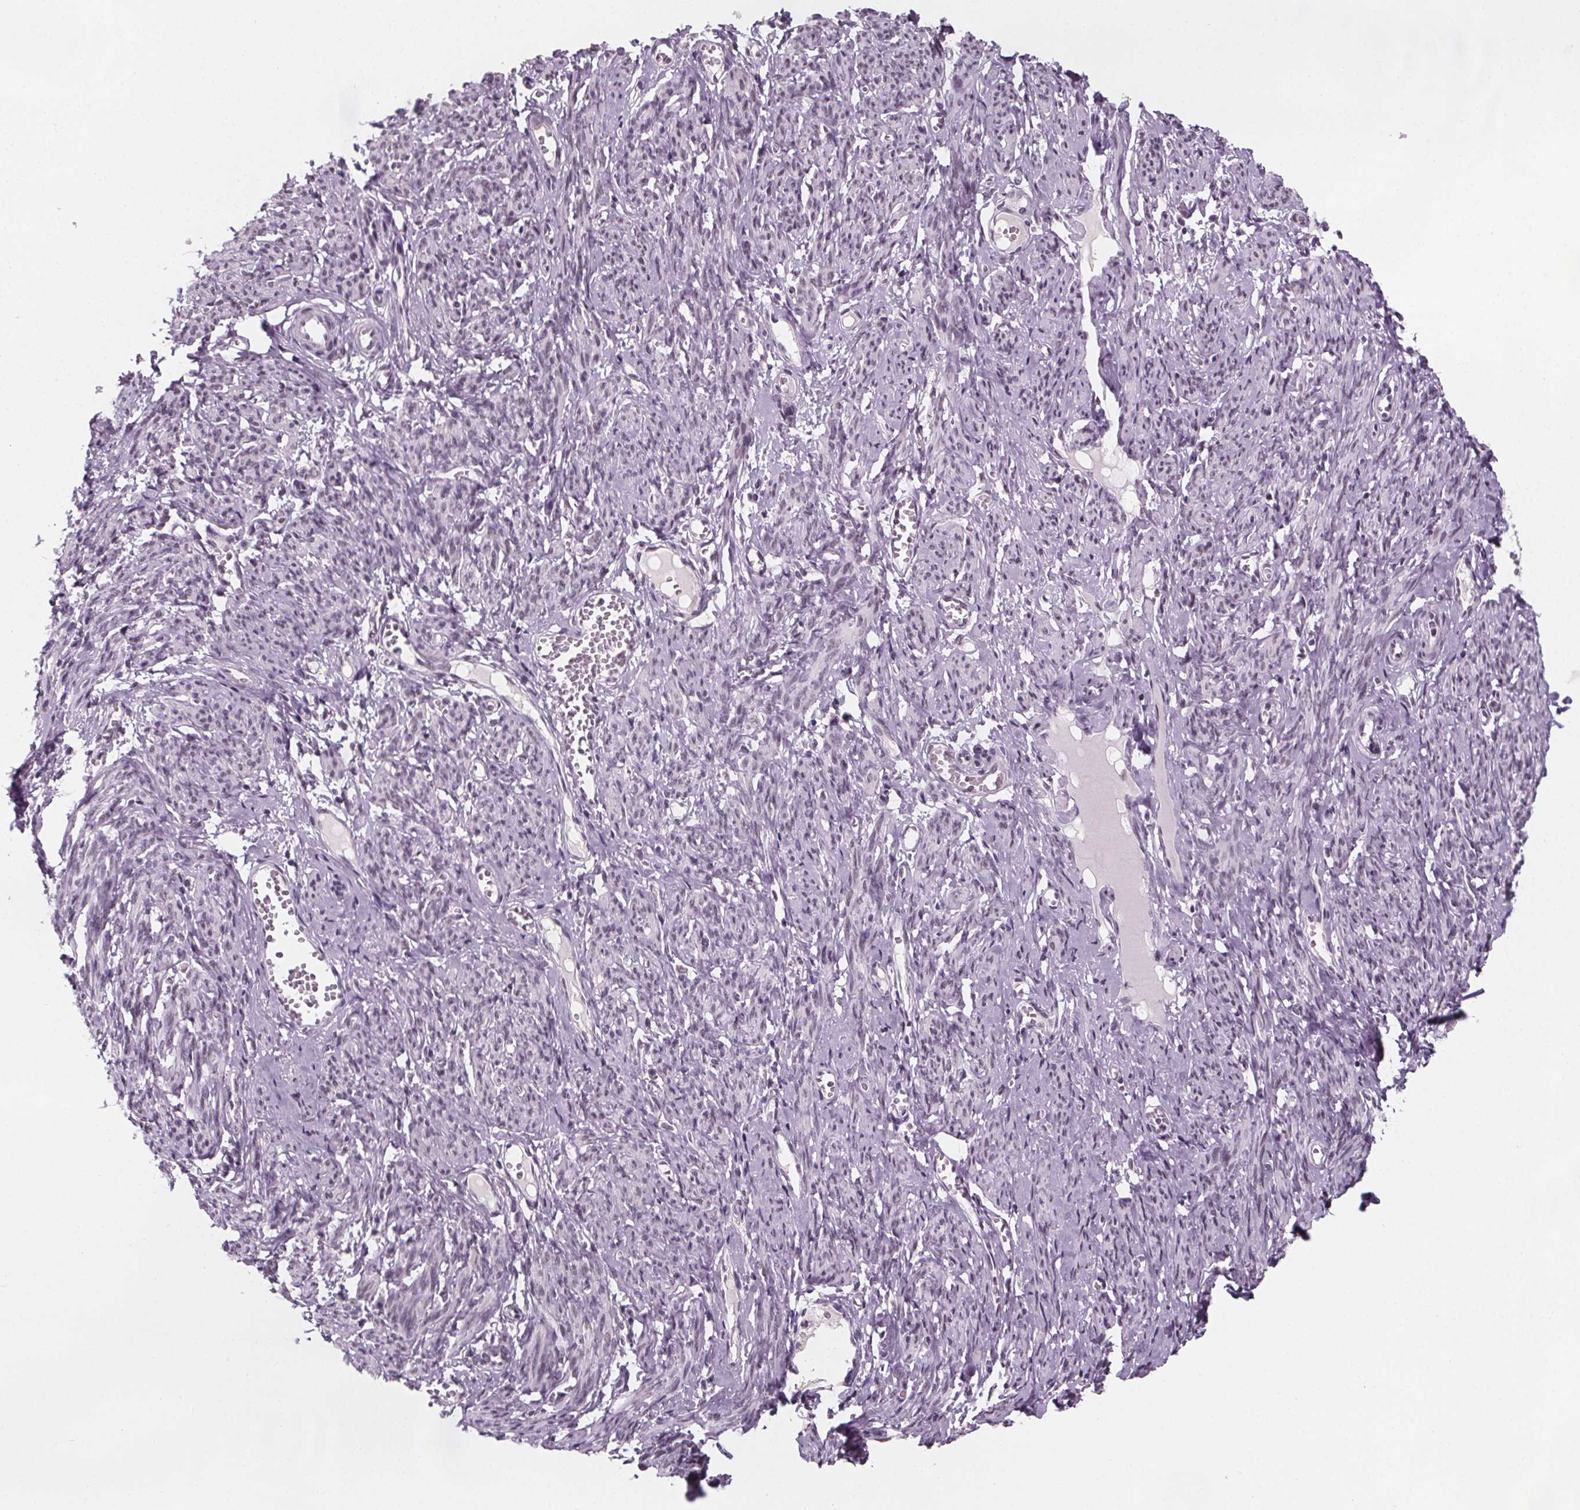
{"staining": {"intensity": "moderate", "quantity": "<25%", "location": "nuclear"}, "tissue": "smooth muscle", "cell_type": "Smooth muscle cells", "image_type": "normal", "snomed": [{"axis": "morphology", "description": "Normal tissue, NOS"}, {"axis": "topography", "description": "Smooth muscle"}], "caption": "Immunohistochemical staining of benign human smooth muscle reveals low levels of moderate nuclear positivity in approximately <25% of smooth muscle cells.", "gene": "ZNF572", "patient": {"sex": "female", "age": 65}}